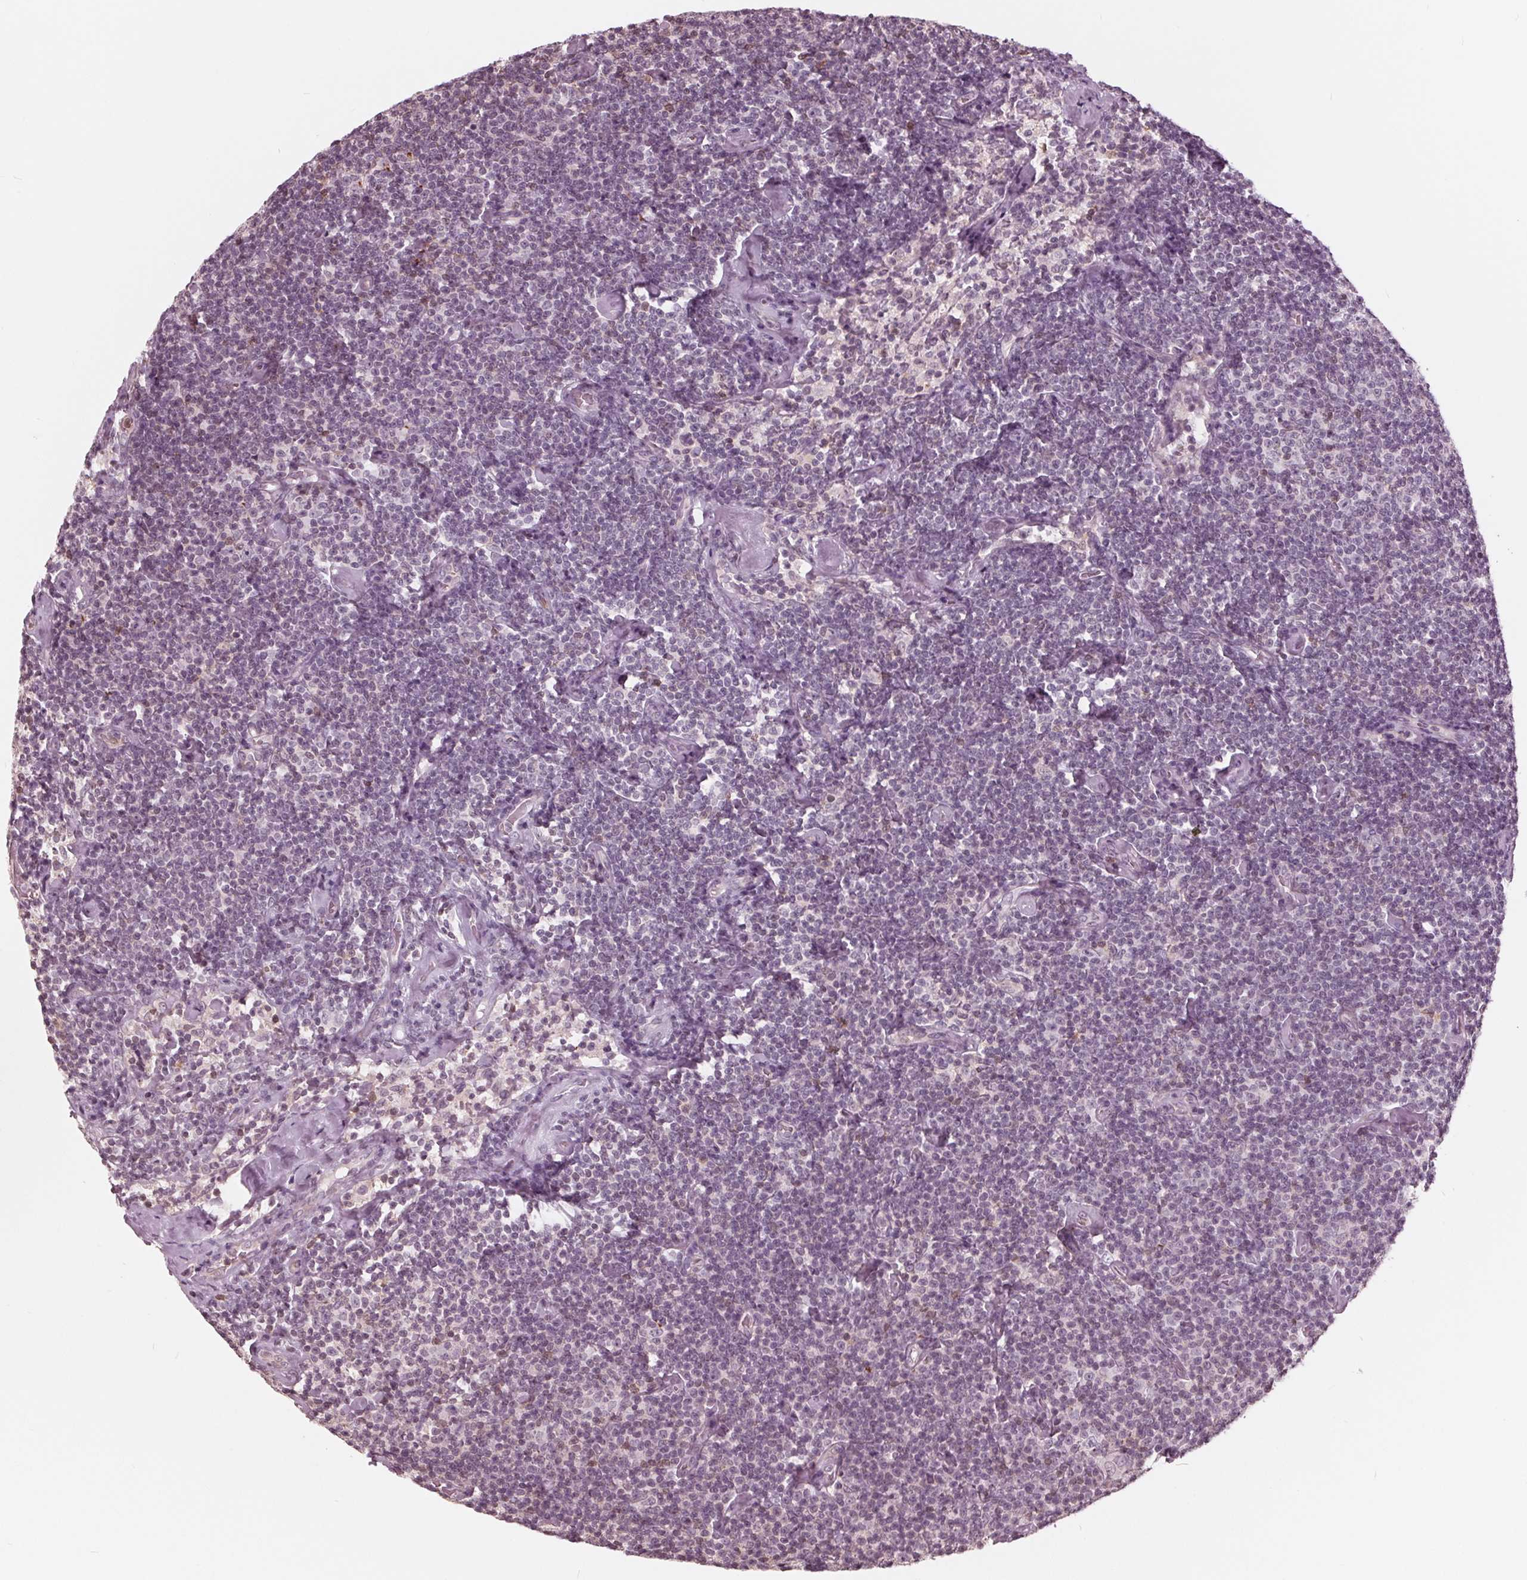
{"staining": {"intensity": "negative", "quantity": "none", "location": "none"}, "tissue": "lymphoma", "cell_type": "Tumor cells", "image_type": "cancer", "snomed": [{"axis": "morphology", "description": "Malignant lymphoma, non-Hodgkin's type, Low grade"}, {"axis": "topography", "description": "Lymph node"}], "caption": "Immunohistochemistry micrograph of neoplastic tissue: malignant lymphoma, non-Hodgkin's type (low-grade) stained with DAB (3,3'-diaminobenzidine) displays no significant protein expression in tumor cells.", "gene": "ING3", "patient": {"sex": "male", "age": 81}}